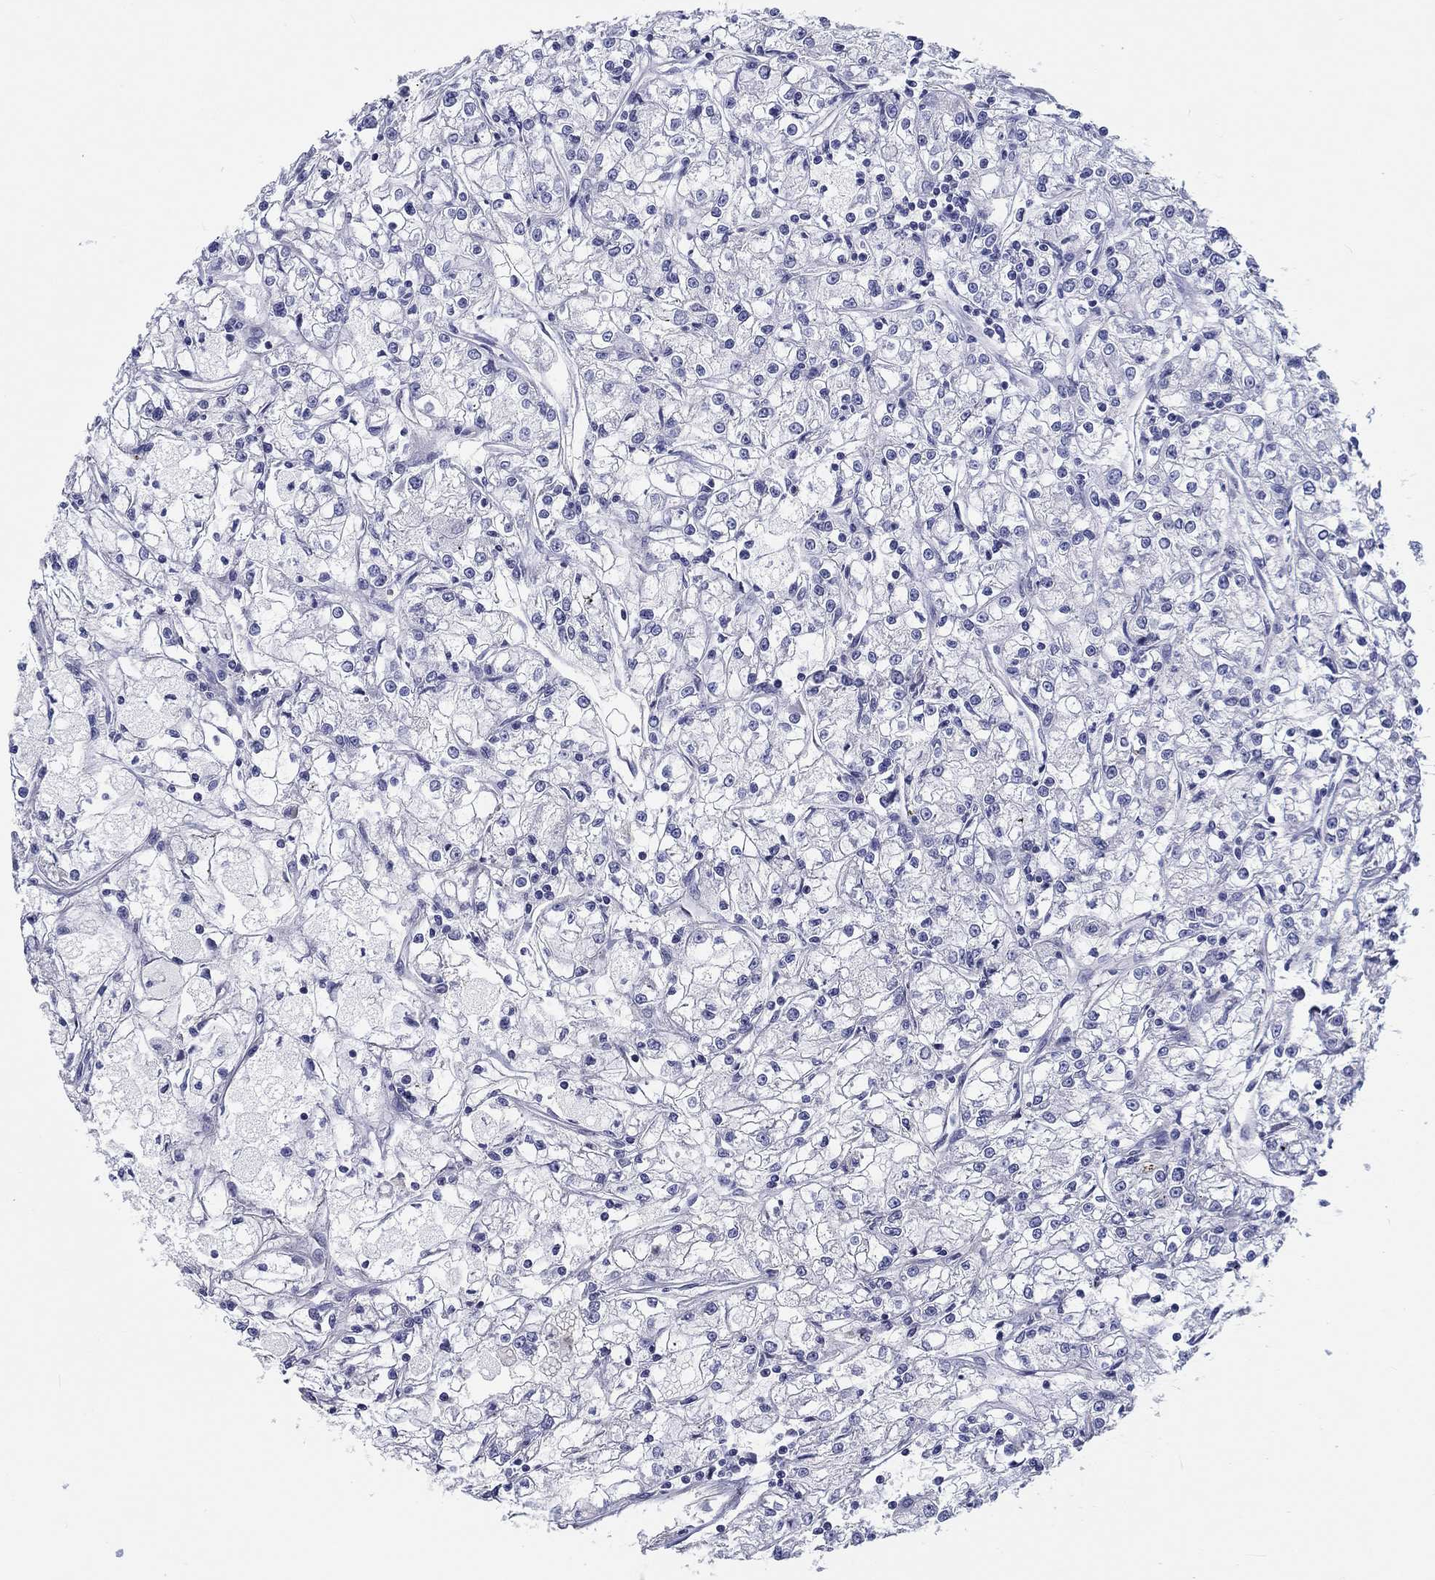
{"staining": {"intensity": "negative", "quantity": "none", "location": "none"}, "tissue": "renal cancer", "cell_type": "Tumor cells", "image_type": "cancer", "snomed": [{"axis": "morphology", "description": "Adenocarcinoma, NOS"}, {"axis": "topography", "description": "Kidney"}], "caption": "Adenocarcinoma (renal) was stained to show a protein in brown. There is no significant staining in tumor cells.", "gene": "CRYGD", "patient": {"sex": "female", "age": 59}}